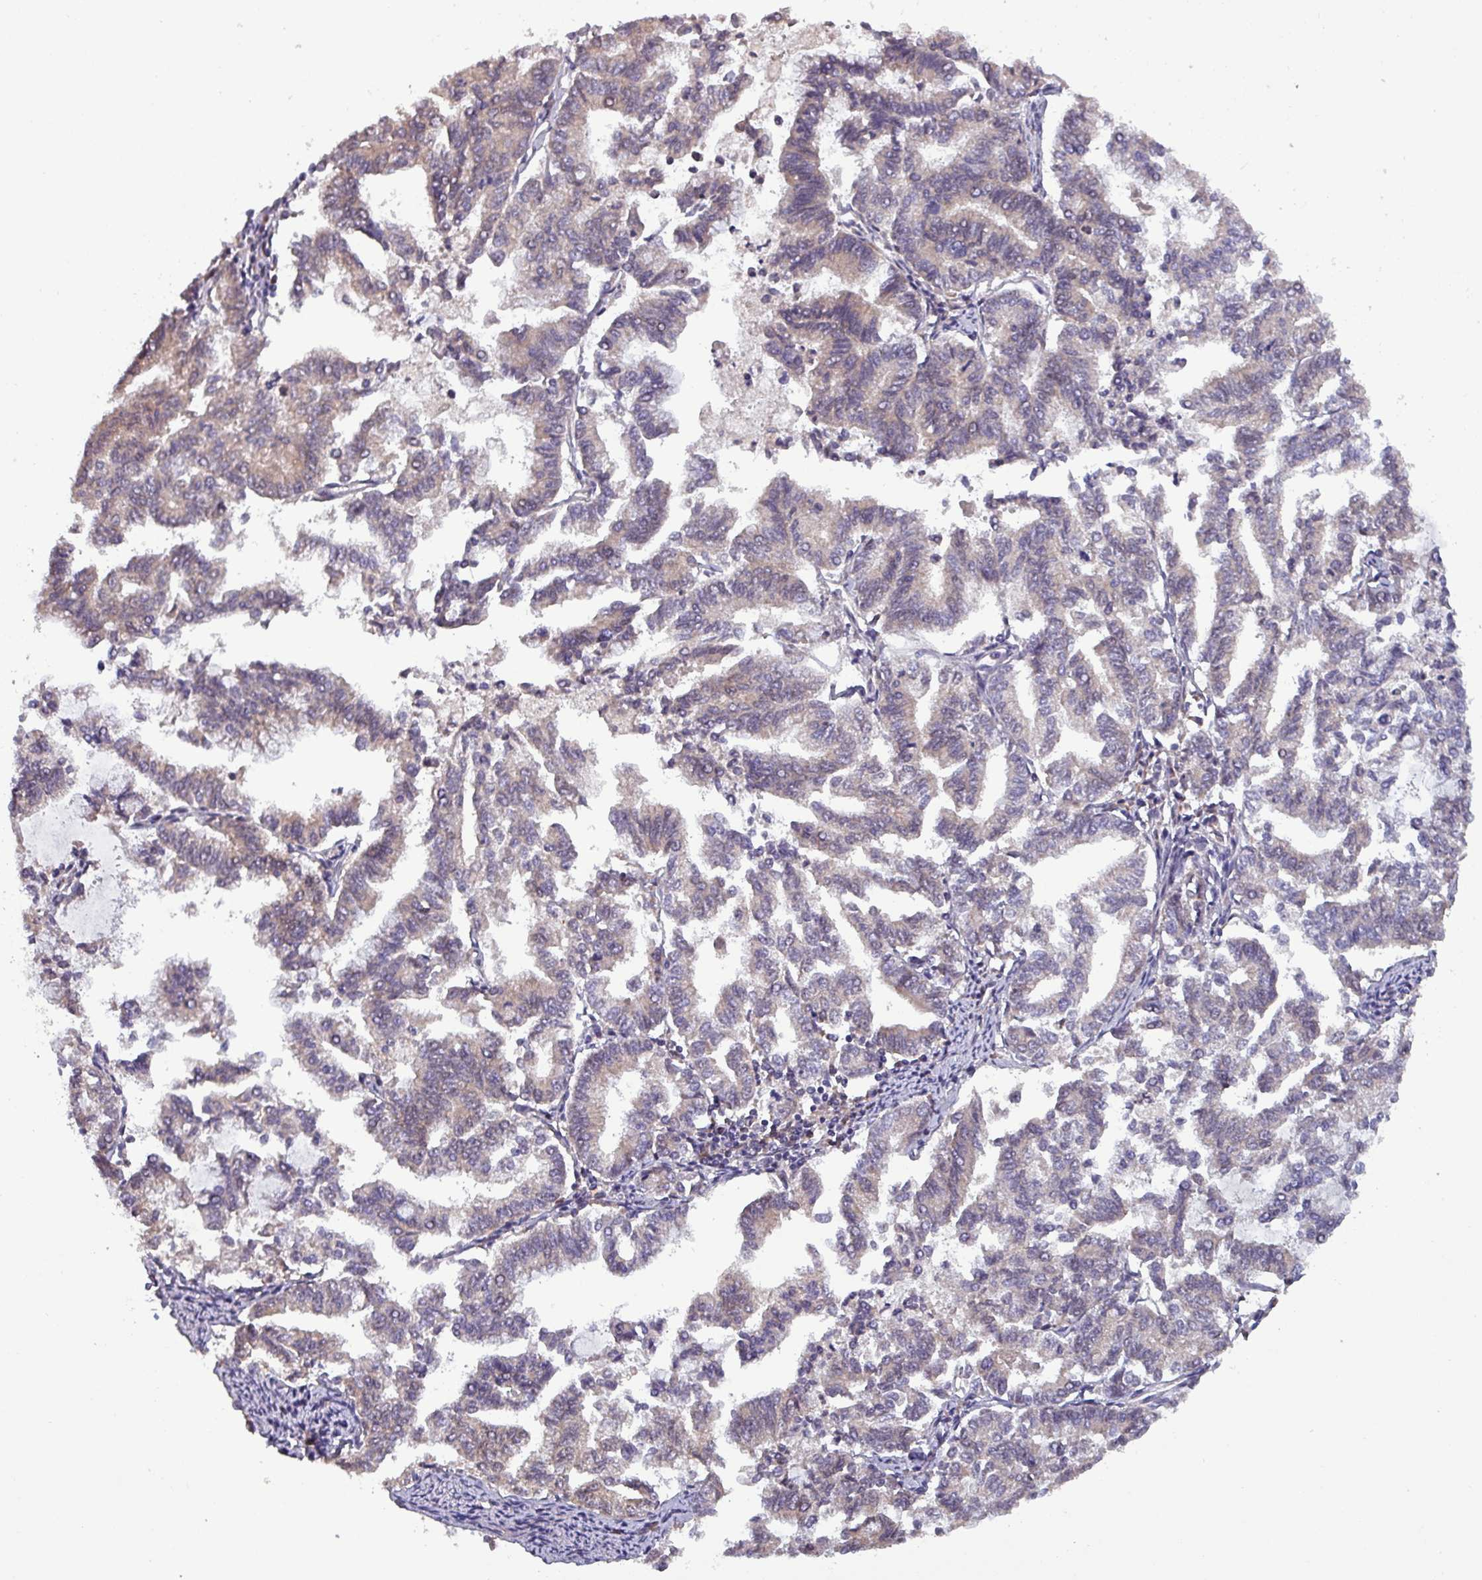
{"staining": {"intensity": "weak", "quantity": "<25%", "location": "cytoplasmic/membranous"}, "tissue": "endometrial cancer", "cell_type": "Tumor cells", "image_type": "cancer", "snomed": [{"axis": "morphology", "description": "Adenocarcinoma, NOS"}, {"axis": "topography", "description": "Endometrium"}], "caption": "Immunohistochemistry (IHC) of endometrial adenocarcinoma displays no staining in tumor cells.", "gene": "PAFAH1B2", "patient": {"sex": "female", "age": 79}}